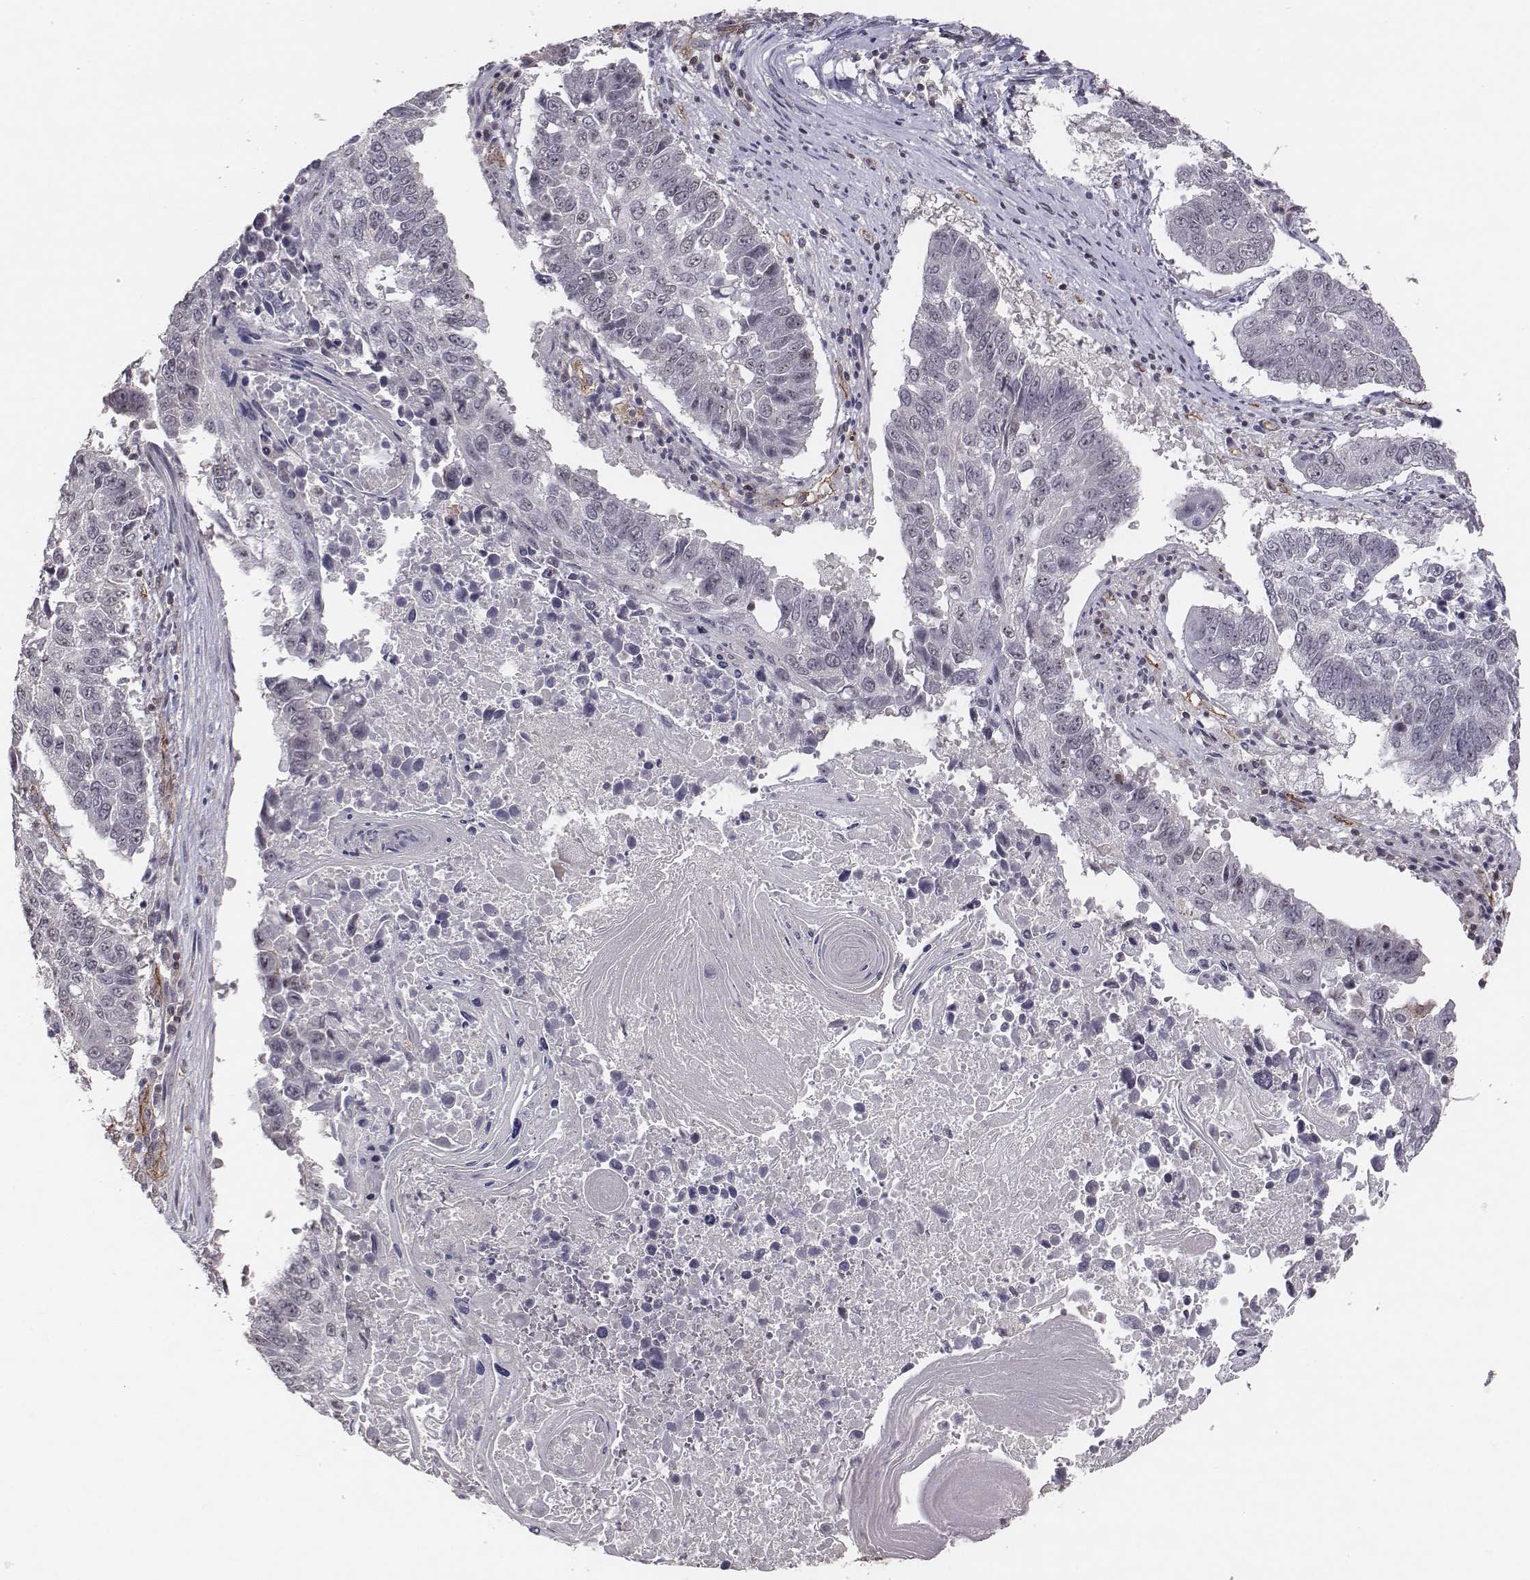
{"staining": {"intensity": "negative", "quantity": "none", "location": "none"}, "tissue": "lung cancer", "cell_type": "Tumor cells", "image_type": "cancer", "snomed": [{"axis": "morphology", "description": "Squamous cell carcinoma, NOS"}, {"axis": "topography", "description": "Lung"}], "caption": "High magnification brightfield microscopy of lung cancer stained with DAB (brown) and counterstained with hematoxylin (blue): tumor cells show no significant staining. (Immunohistochemistry (ihc), brightfield microscopy, high magnification).", "gene": "PTPRG", "patient": {"sex": "male", "age": 73}}